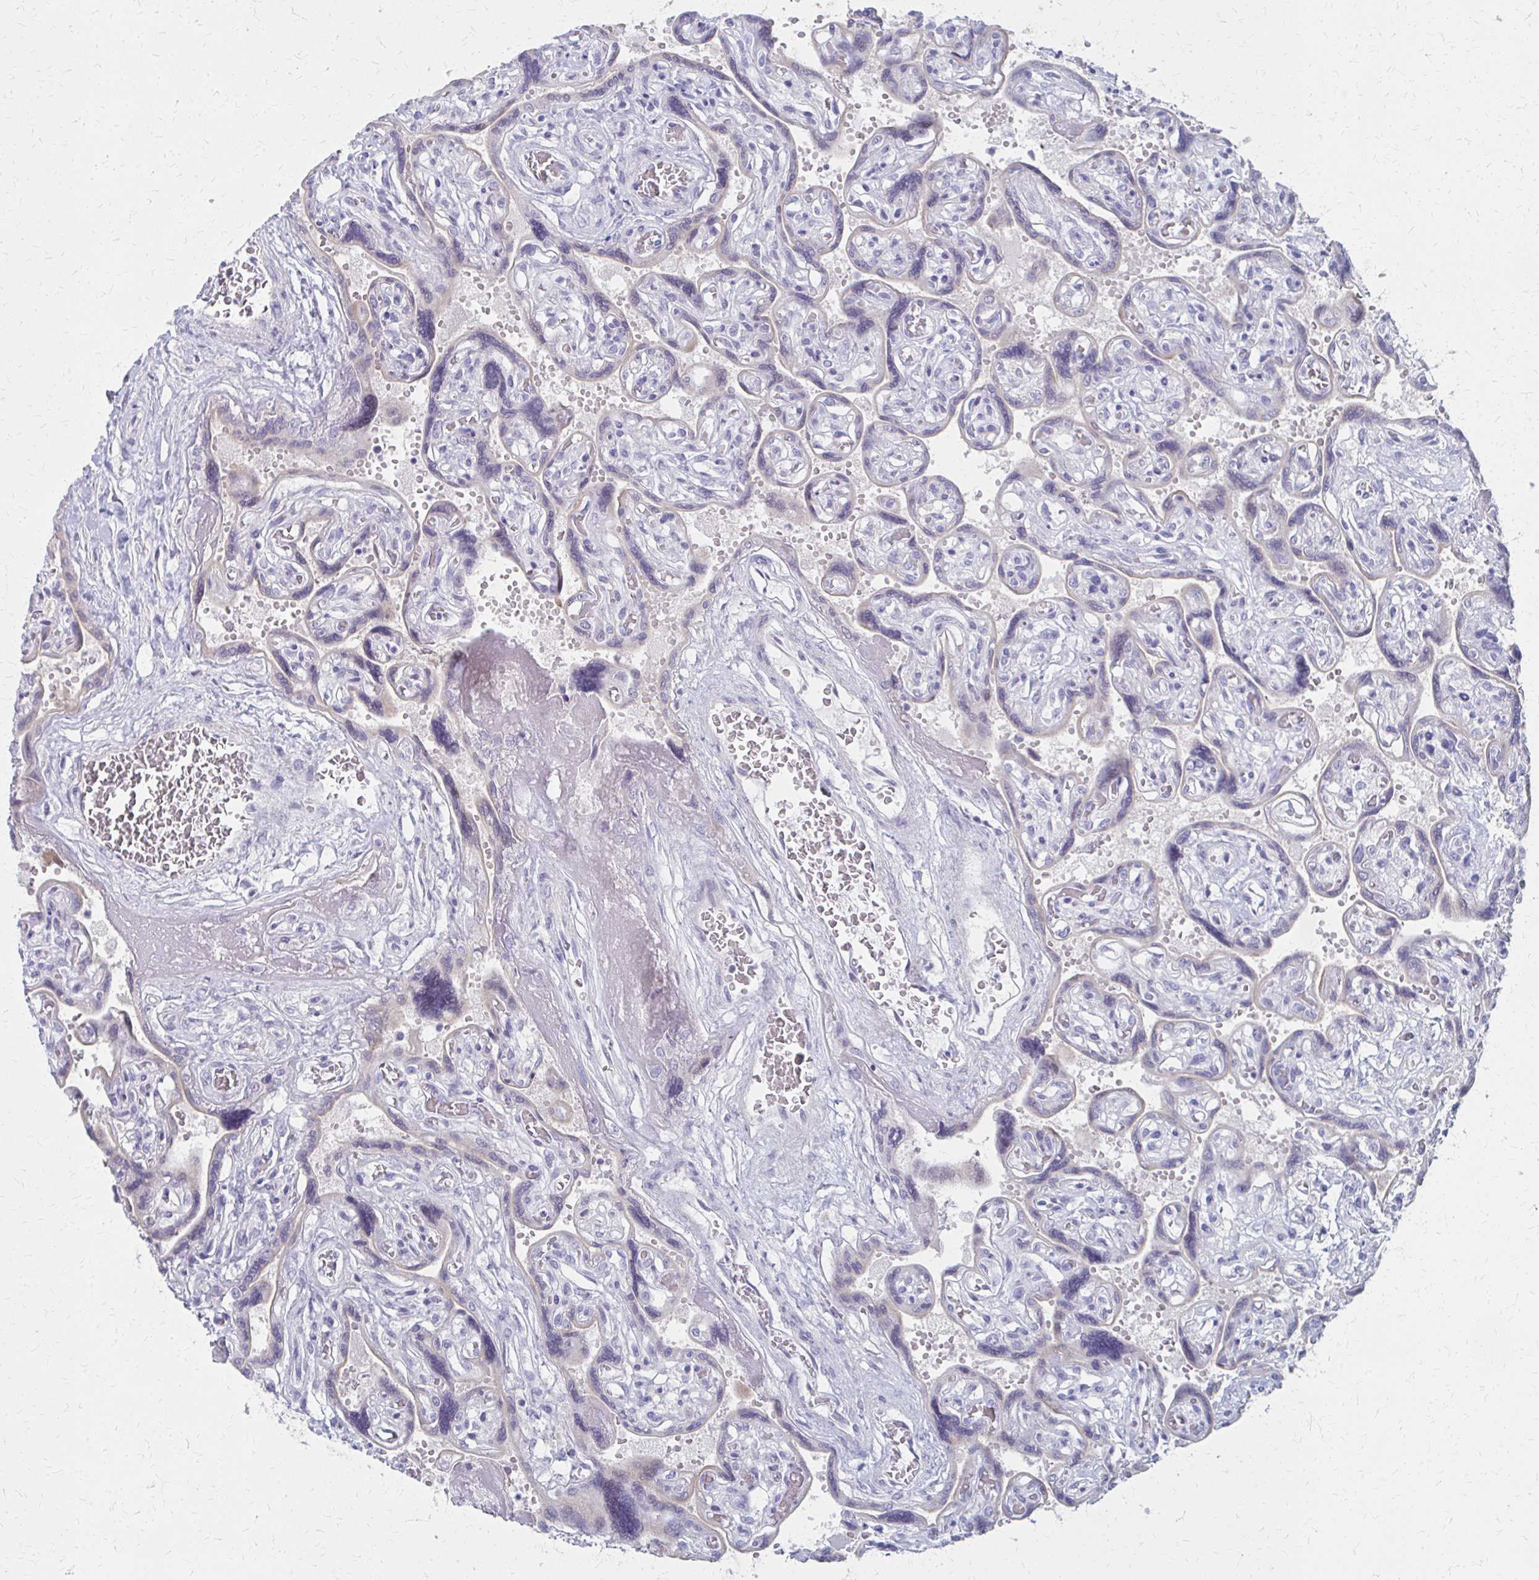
{"staining": {"intensity": "negative", "quantity": "none", "location": "none"}, "tissue": "placenta", "cell_type": "Decidual cells", "image_type": "normal", "snomed": [{"axis": "morphology", "description": "Normal tissue, NOS"}, {"axis": "topography", "description": "Placenta"}], "caption": "Normal placenta was stained to show a protein in brown. There is no significant expression in decidual cells. The staining is performed using DAB (3,3'-diaminobenzidine) brown chromogen with nuclei counter-stained in using hematoxylin.", "gene": "MS4A2", "patient": {"sex": "female", "age": 32}}